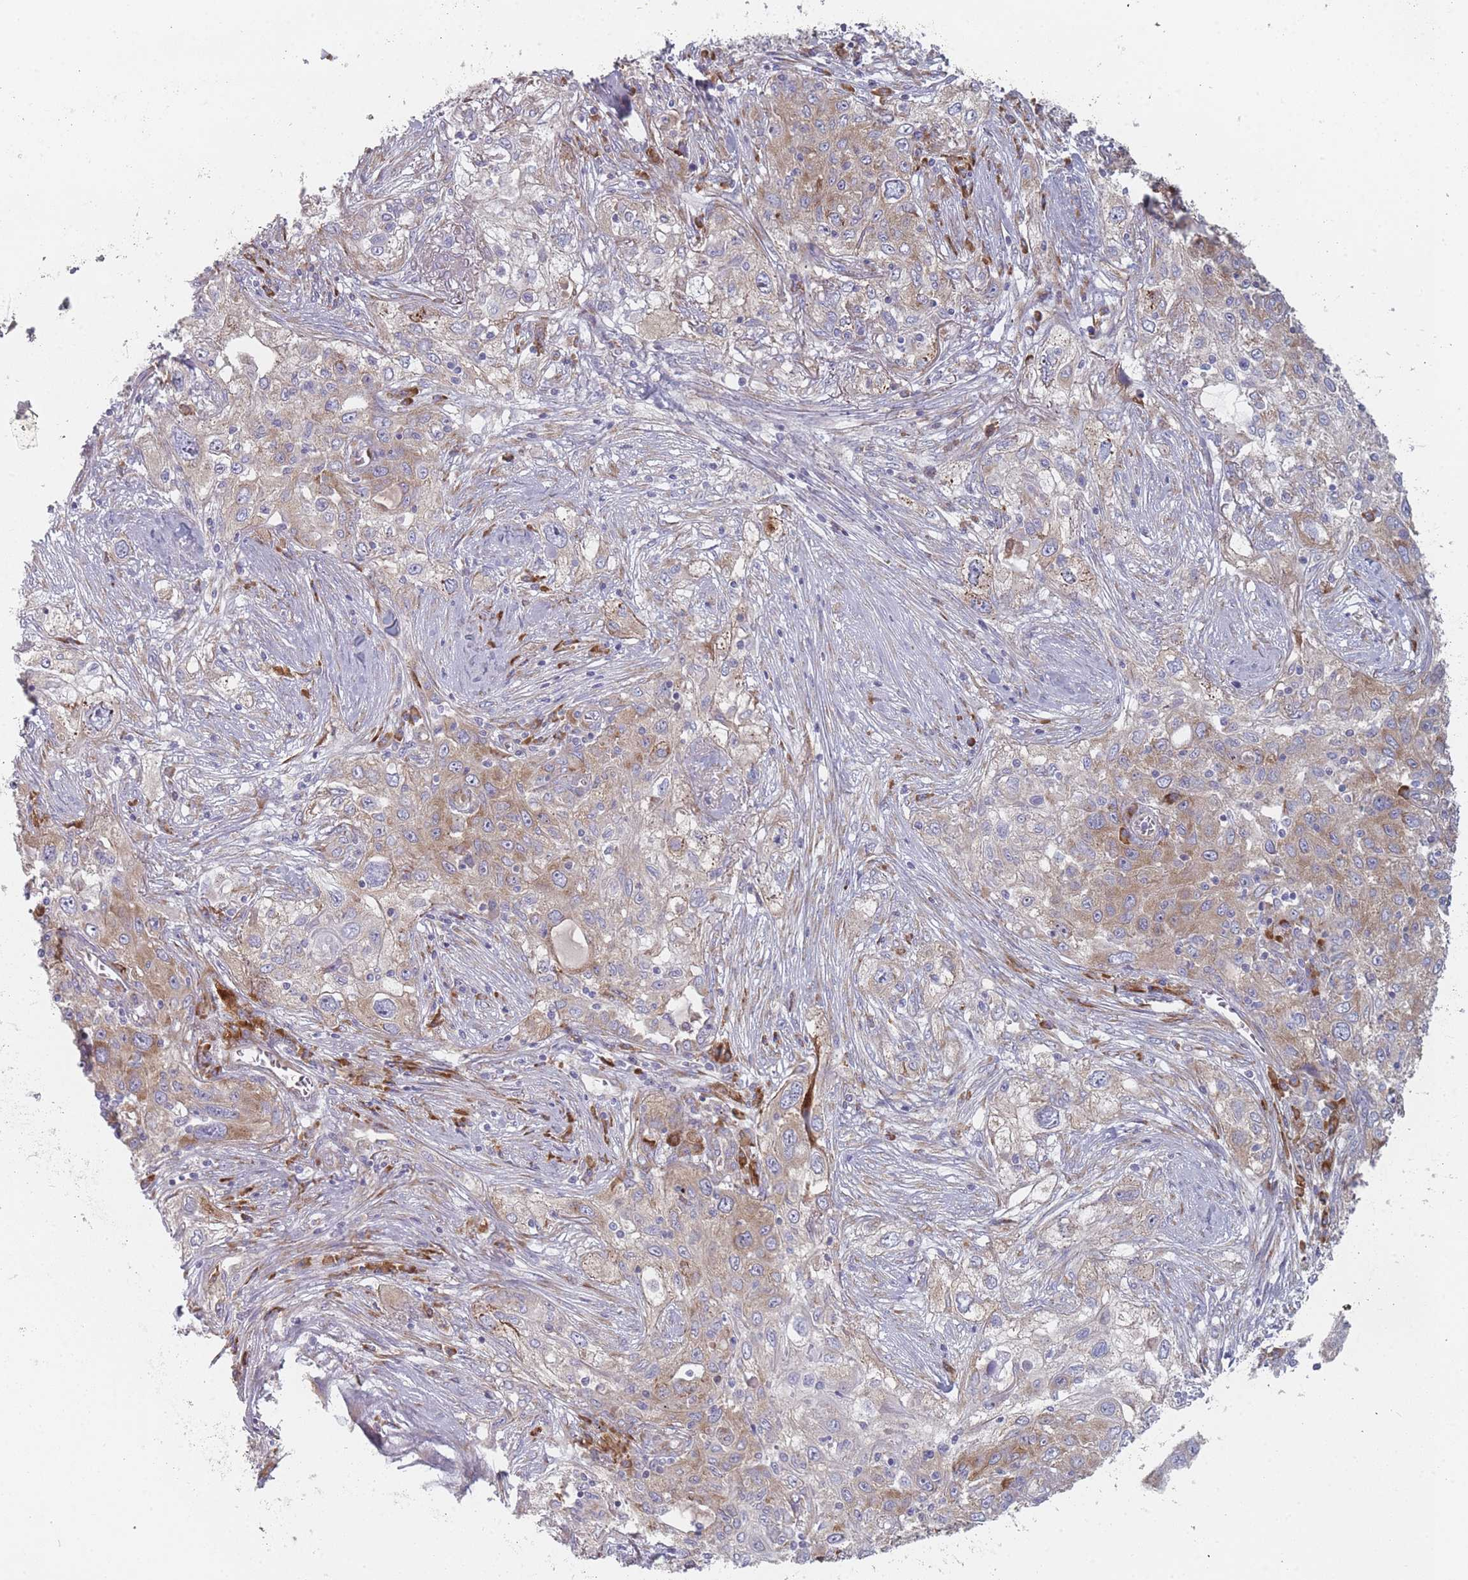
{"staining": {"intensity": "moderate", "quantity": "25%-75%", "location": "cytoplasmic/membranous"}, "tissue": "lung cancer", "cell_type": "Tumor cells", "image_type": "cancer", "snomed": [{"axis": "morphology", "description": "Squamous cell carcinoma, NOS"}, {"axis": "topography", "description": "Lung"}], "caption": "High-power microscopy captured an immunohistochemistry image of lung cancer (squamous cell carcinoma), revealing moderate cytoplasmic/membranous expression in approximately 25%-75% of tumor cells.", "gene": "CACNG5", "patient": {"sex": "female", "age": 69}}